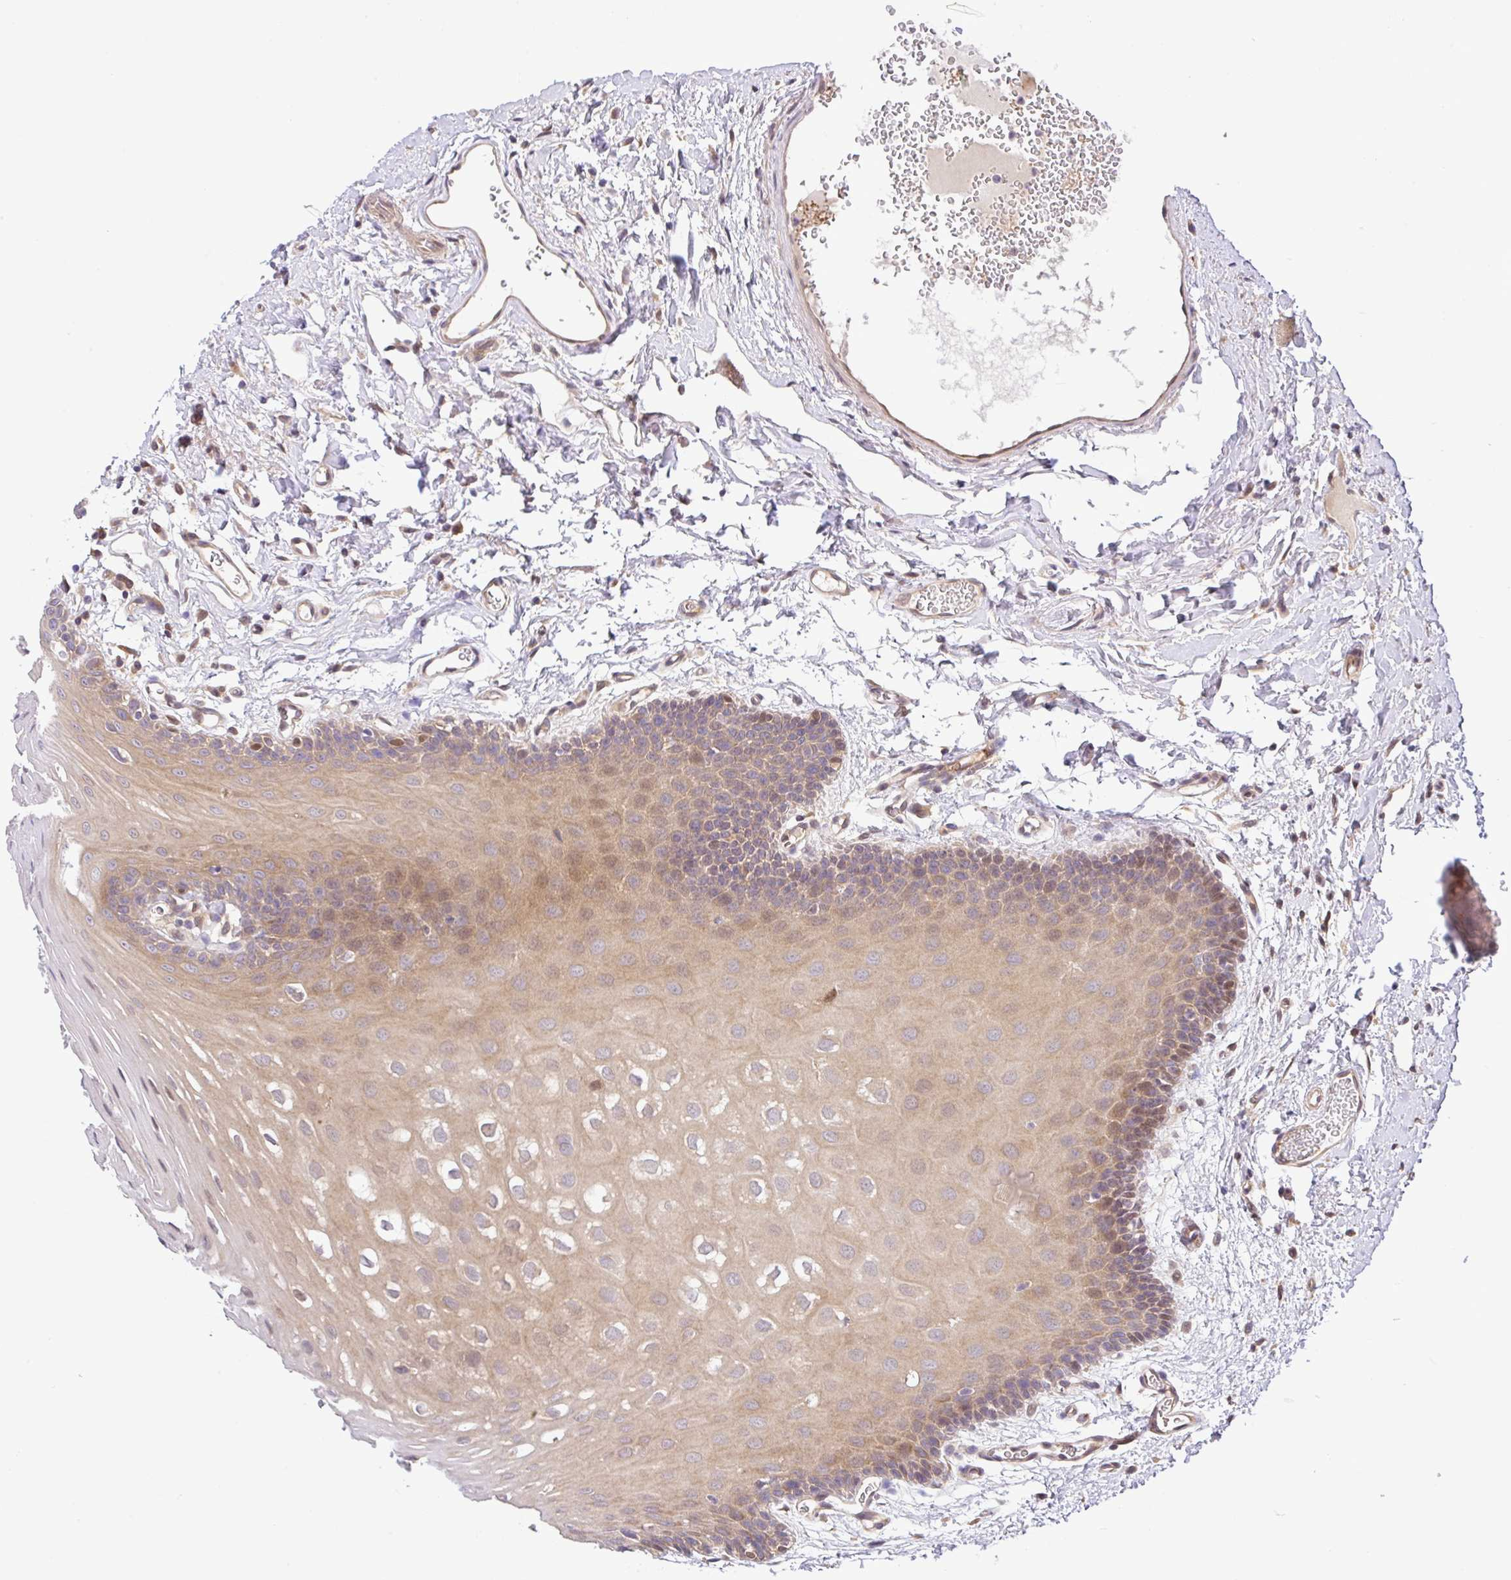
{"staining": {"intensity": "weak", "quantity": "25%-75%", "location": "cytoplasmic/membranous,nuclear"}, "tissue": "oral mucosa", "cell_type": "Squamous epithelial cells", "image_type": "normal", "snomed": [{"axis": "morphology", "description": "Normal tissue, NOS"}, {"axis": "topography", "description": "Oral tissue"}, {"axis": "topography", "description": "Tounge, NOS"}], "caption": "Oral mucosa stained with a brown dye demonstrates weak cytoplasmic/membranous,nuclear positive positivity in about 25%-75% of squamous epithelial cells.", "gene": "UBE4A", "patient": {"sex": "female", "age": 60}}